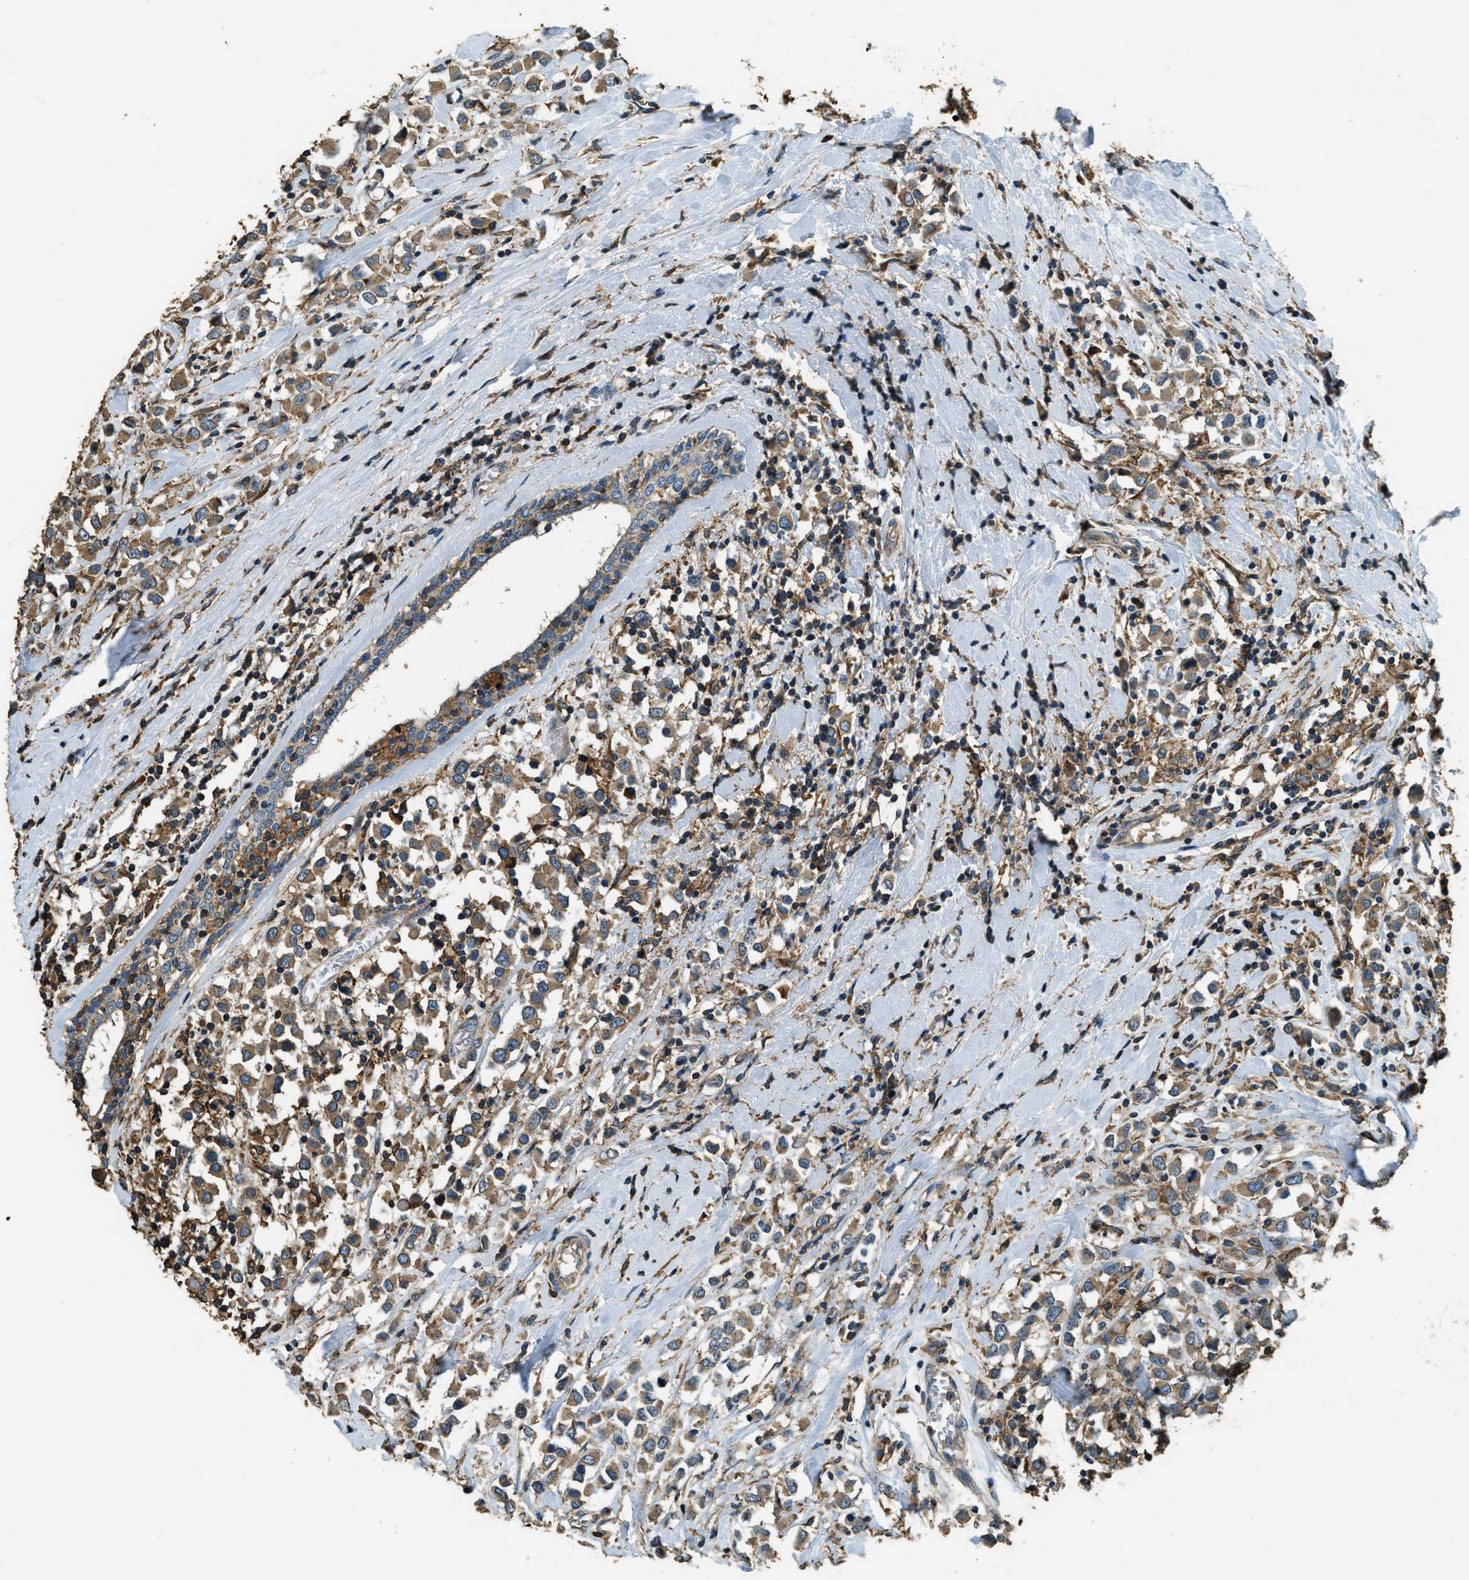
{"staining": {"intensity": "moderate", "quantity": ">75%", "location": "cytoplasmic/membranous"}, "tissue": "breast cancer", "cell_type": "Tumor cells", "image_type": "cancer", "snomed": [{"axis": "morphology", "description": "Duct carcinoma"}, {"axis": "topography", "description": "Breast"}], "caption": "High-magnification brightfield microscopy of invasive ductal carcinoma (breast) stained with DAB (brown) and counterstained with hematoxylin (blue). tumor cells exhibit moderate cytoplasmic/membranous expression is identified in approximately>75% of cells.", "gene": "ERGIC1", "patient": {"sex": "female", "age": 61}}